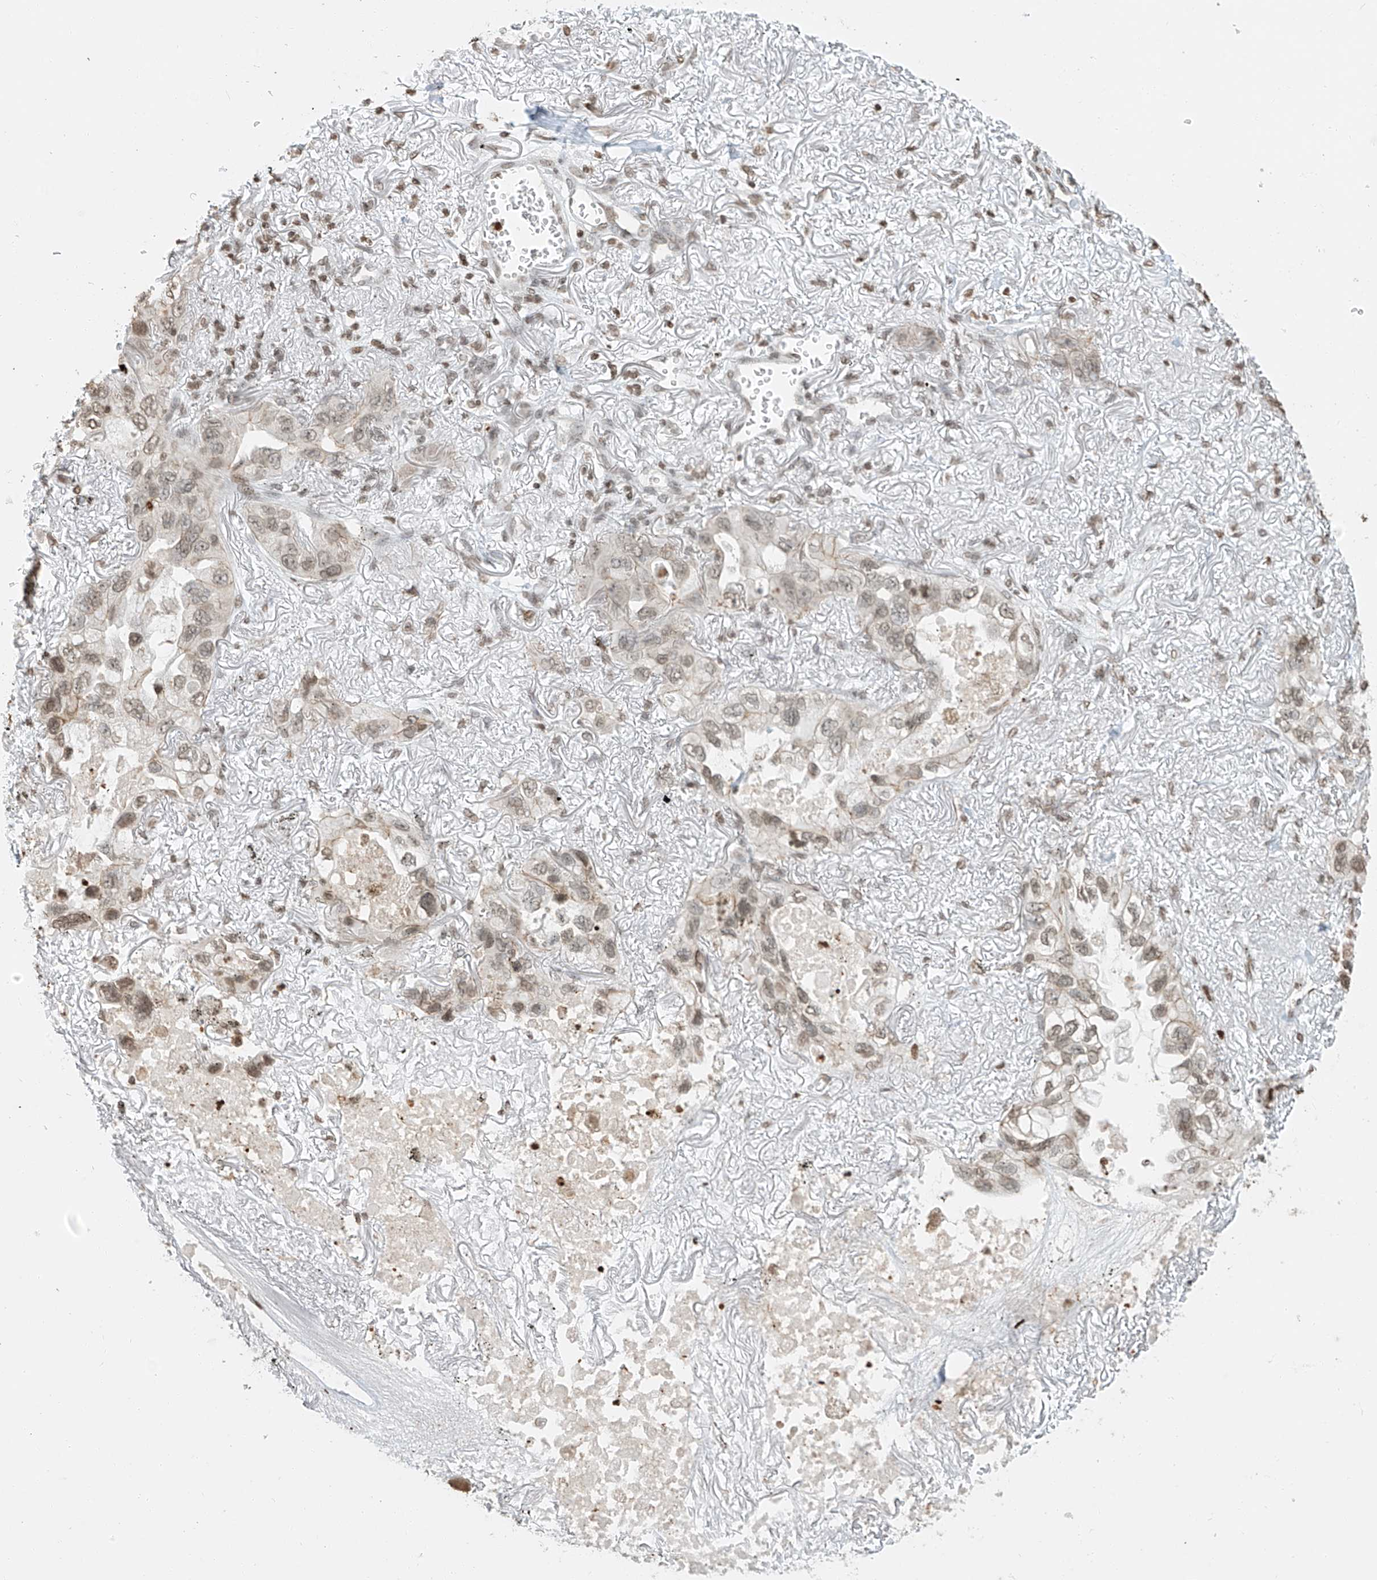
{"staining": {"intensity": "weak", "quantity": ">75%", "location": "nuclear"}, "tissue": "lung cancer", "cell_type": "Tumor cells", "image_type": "cancer", "snomed": [{"axis": "morphology", "description": "Squamous cell carcinoma, NOS"}, {"axis": "topography", "description": "Lung"}], "caption": "Brown immunohistochemical staining in squamous cell carcinoma (lung) exhibits weak nuclear positivity in approximately >75% of tumor cells. (DAB (3,3'-diaminobenzidine) IHC, brown staining for protein, blue staining for nuclei).", "gene": "C17orf58", "patient": {"sex": "female", "age": 73}}